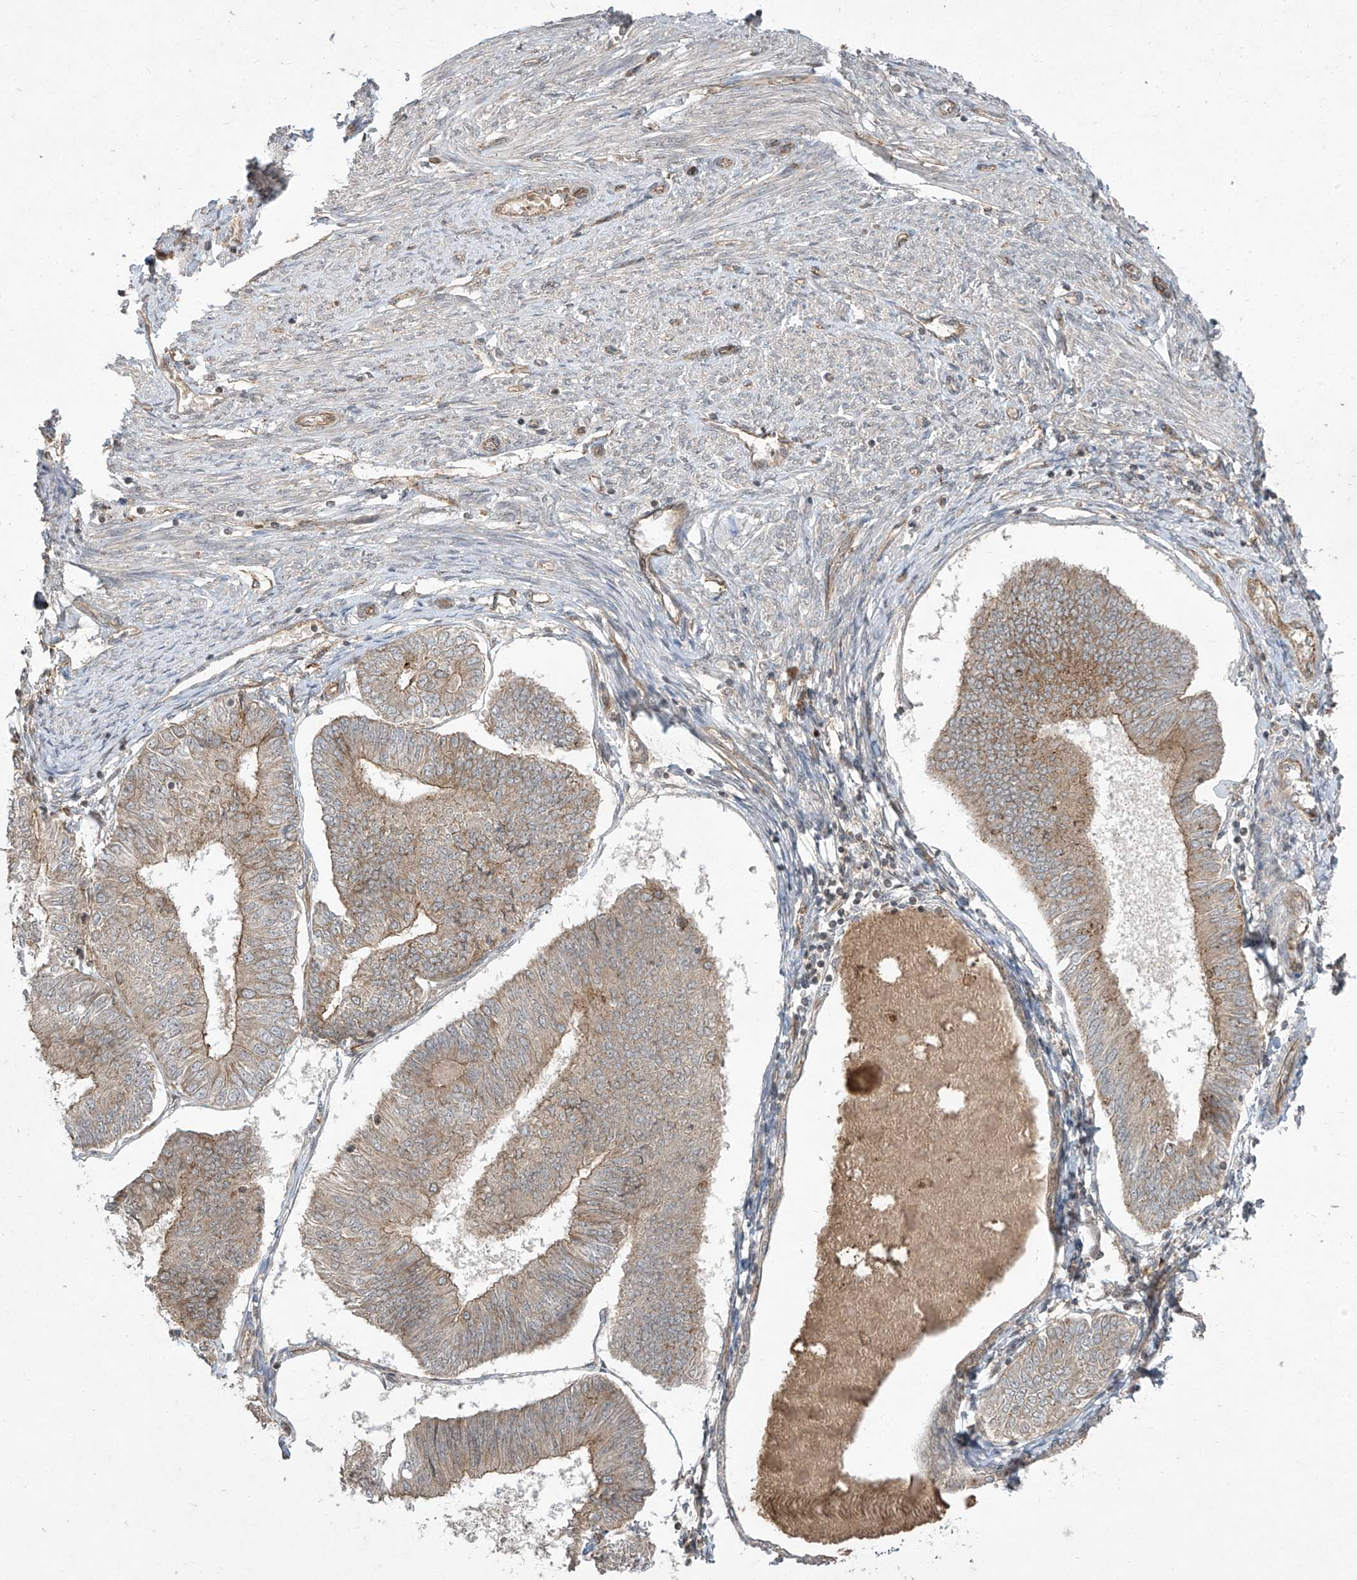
{"staining": {"intensity": "weak", "quantity": "25%-75%", "location": "cytoplasmic/membranous"}, "tissue": "endometrial cancer", "cell_type": "Tumor cells", "image_type": "cancer", "snomed": [{"axis": "morphology", "description": "Adenocarcinoma, NOS"}, {"axis": "topography", "description": "Endometrium"}], "caption": "A low amount of weak cytoplasmic/membranous positivity is seen in about 25%-75% of tumor cells in adenocarcinoma (endometrial) tissue.", "gene": "MATN2", "patient": {"sex": "female", "age": 58}}